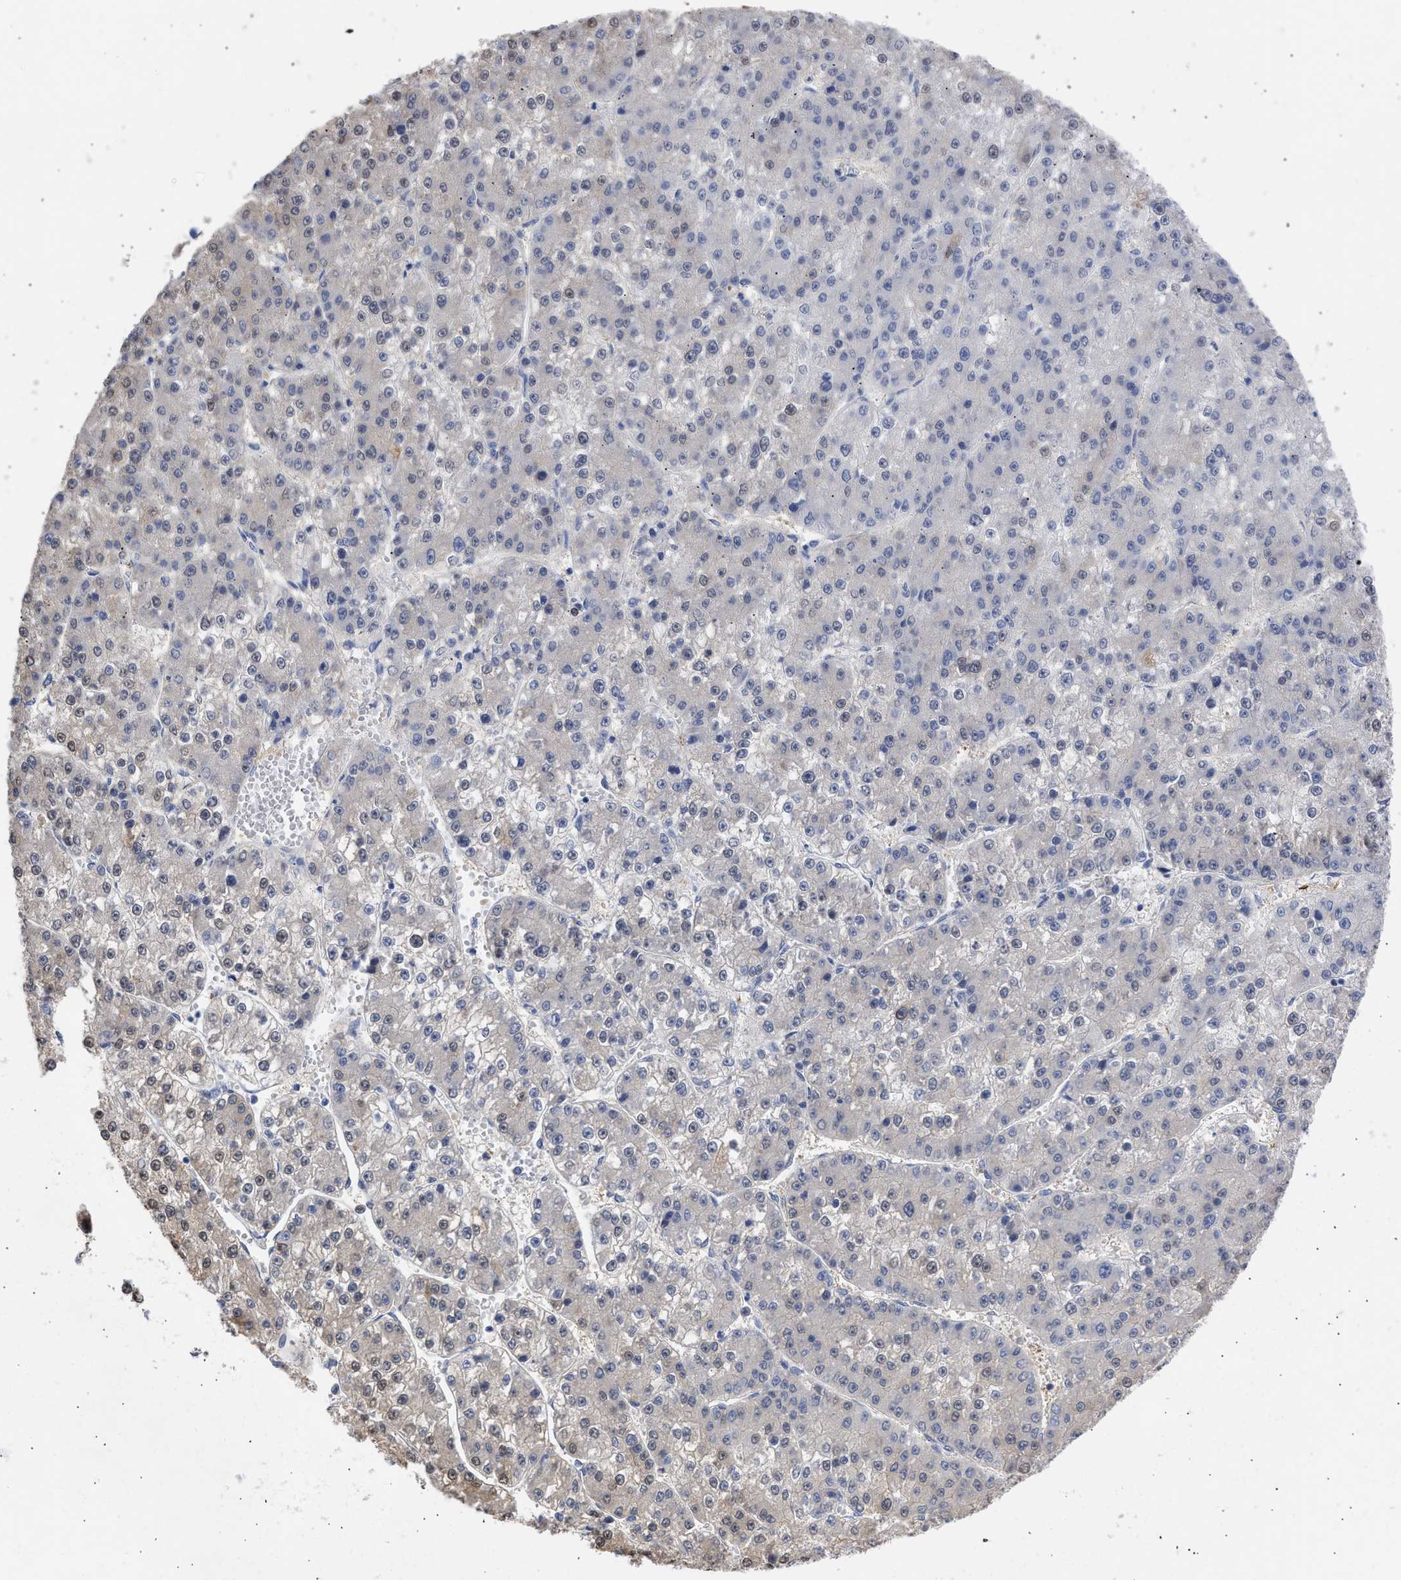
{"staining": {"intensity": "weak", "quantity": "<25%", "location": "cytoplasmic/membranous,nuclear"}, "tissue": "liver cancer", "cell_type": "Tumor cells", "image_type": "cancer", "snomed": [{"axis": "morphology", "description": "Carcinoma, Hepatocellular, NOS"}, {"axis": "topography", "description": "Liver"}], "caption": "Immunohistochemistry photomicrograph of neoplastic tissue: human hepatocellular carcinoma (liver) stained with DAB displays no significant protein staining in tumor cells.", "gene": "THRA", "patient": {"sex": "female", "age": 73}}